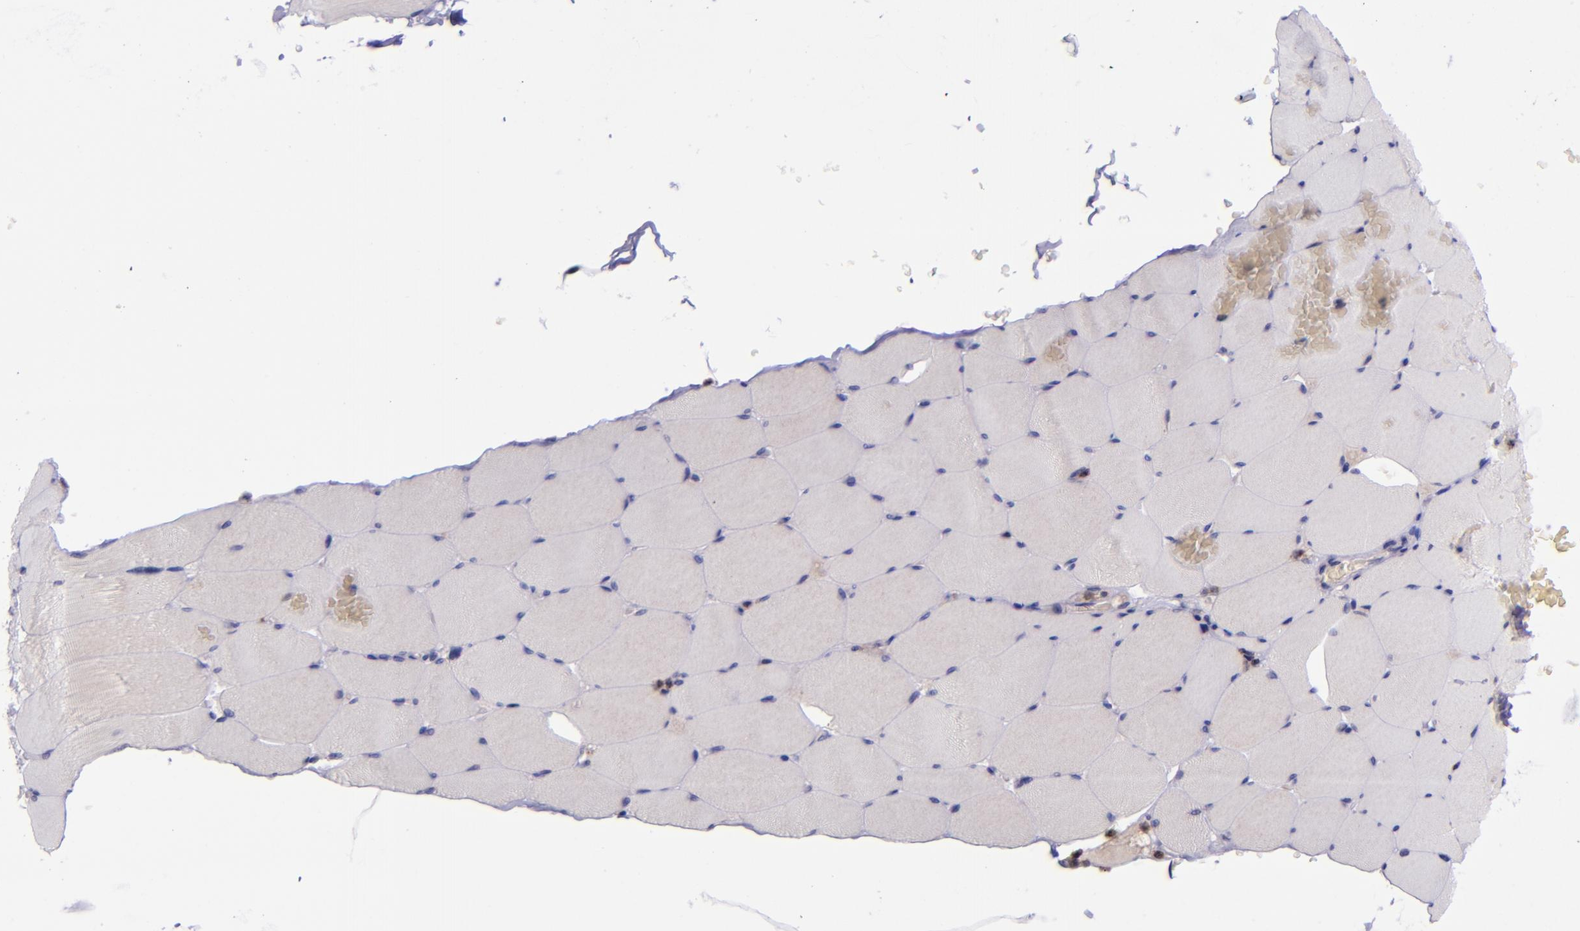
{"staining": {"intensity": "negative", "quantity": "none", "location": "none"}, "tissue": "skeletal muscle", "cell_type": "Myocytes", "image_type": "normal", "snomed": [{"axis": "morphology", "description": "Normal tissue, NOS"}, {"axis": "topography", "description": "Skeletal muscle"}], "caption": "An immunohistochemistry micrograph of benign skeletal muscle is shown. There is no staining in myocytes of skeletal muscle.", "gene": "SELL", "patient": {"sex": "male", "age": 62}}